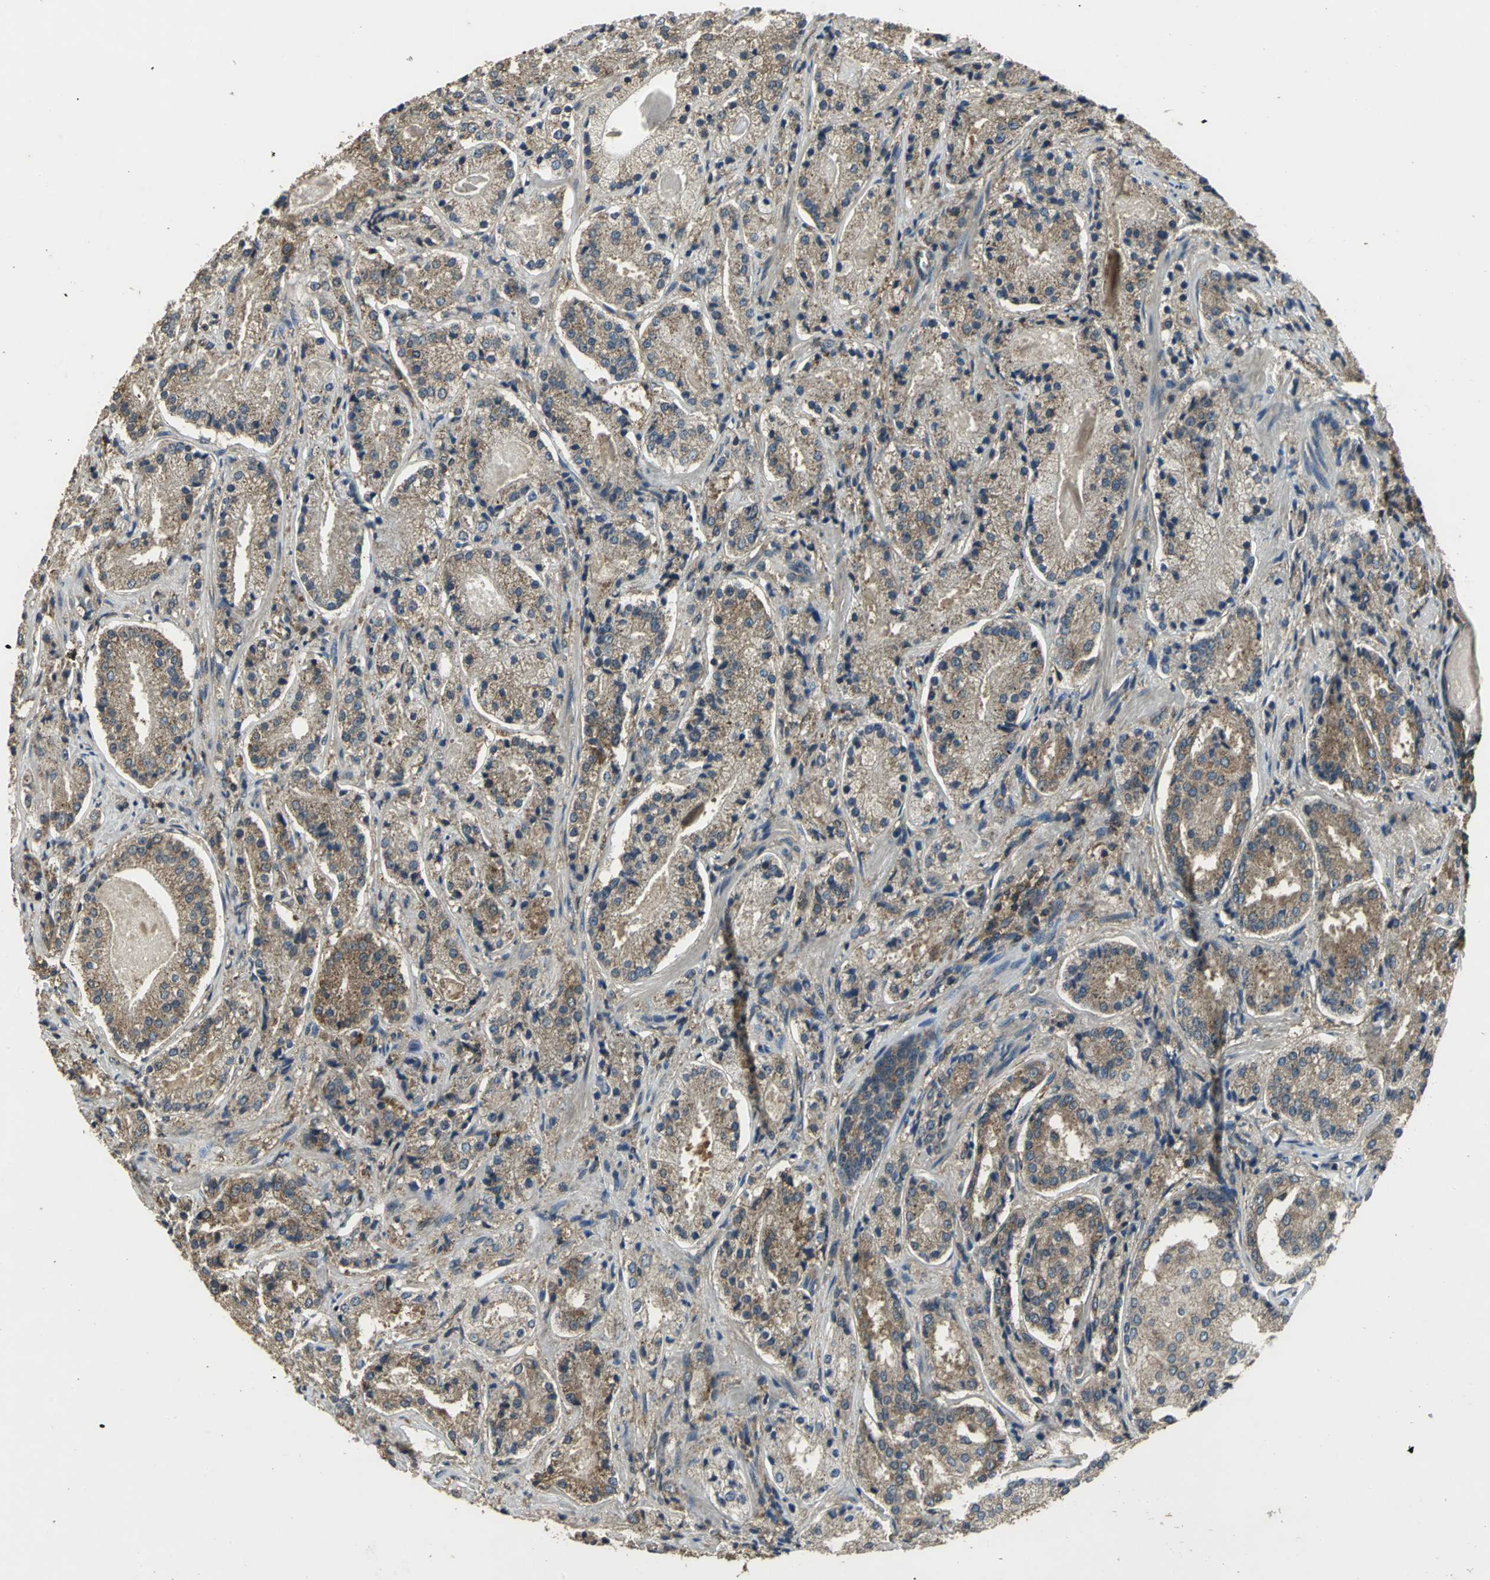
{"staining": {"intensity": "moderate", "quantity": ">75%", "location": "cytoplasmic/membranous"}, "tissue": "prostate cancer", "cell_type": "Tumor cells", "image_type": "cancer", "snomed": [{"axis": "morphology", "description": "Adenocarcinoma, High grade"}, {"axis": "topography", "description": "Prostate"}], "caption": "Immunohistochemistry image of neoplastic tissue: prostate high-grade adenocarcinoma stained using immunohistochemistry shows medium levels of moderate protein expression localized specifically in the cytoplasmic/membranous of tumor cells, appearing as a cytoplasmic/membranous brown color.", "gene": "IRF3", "patient": {"sex": "male", "age": 58}}